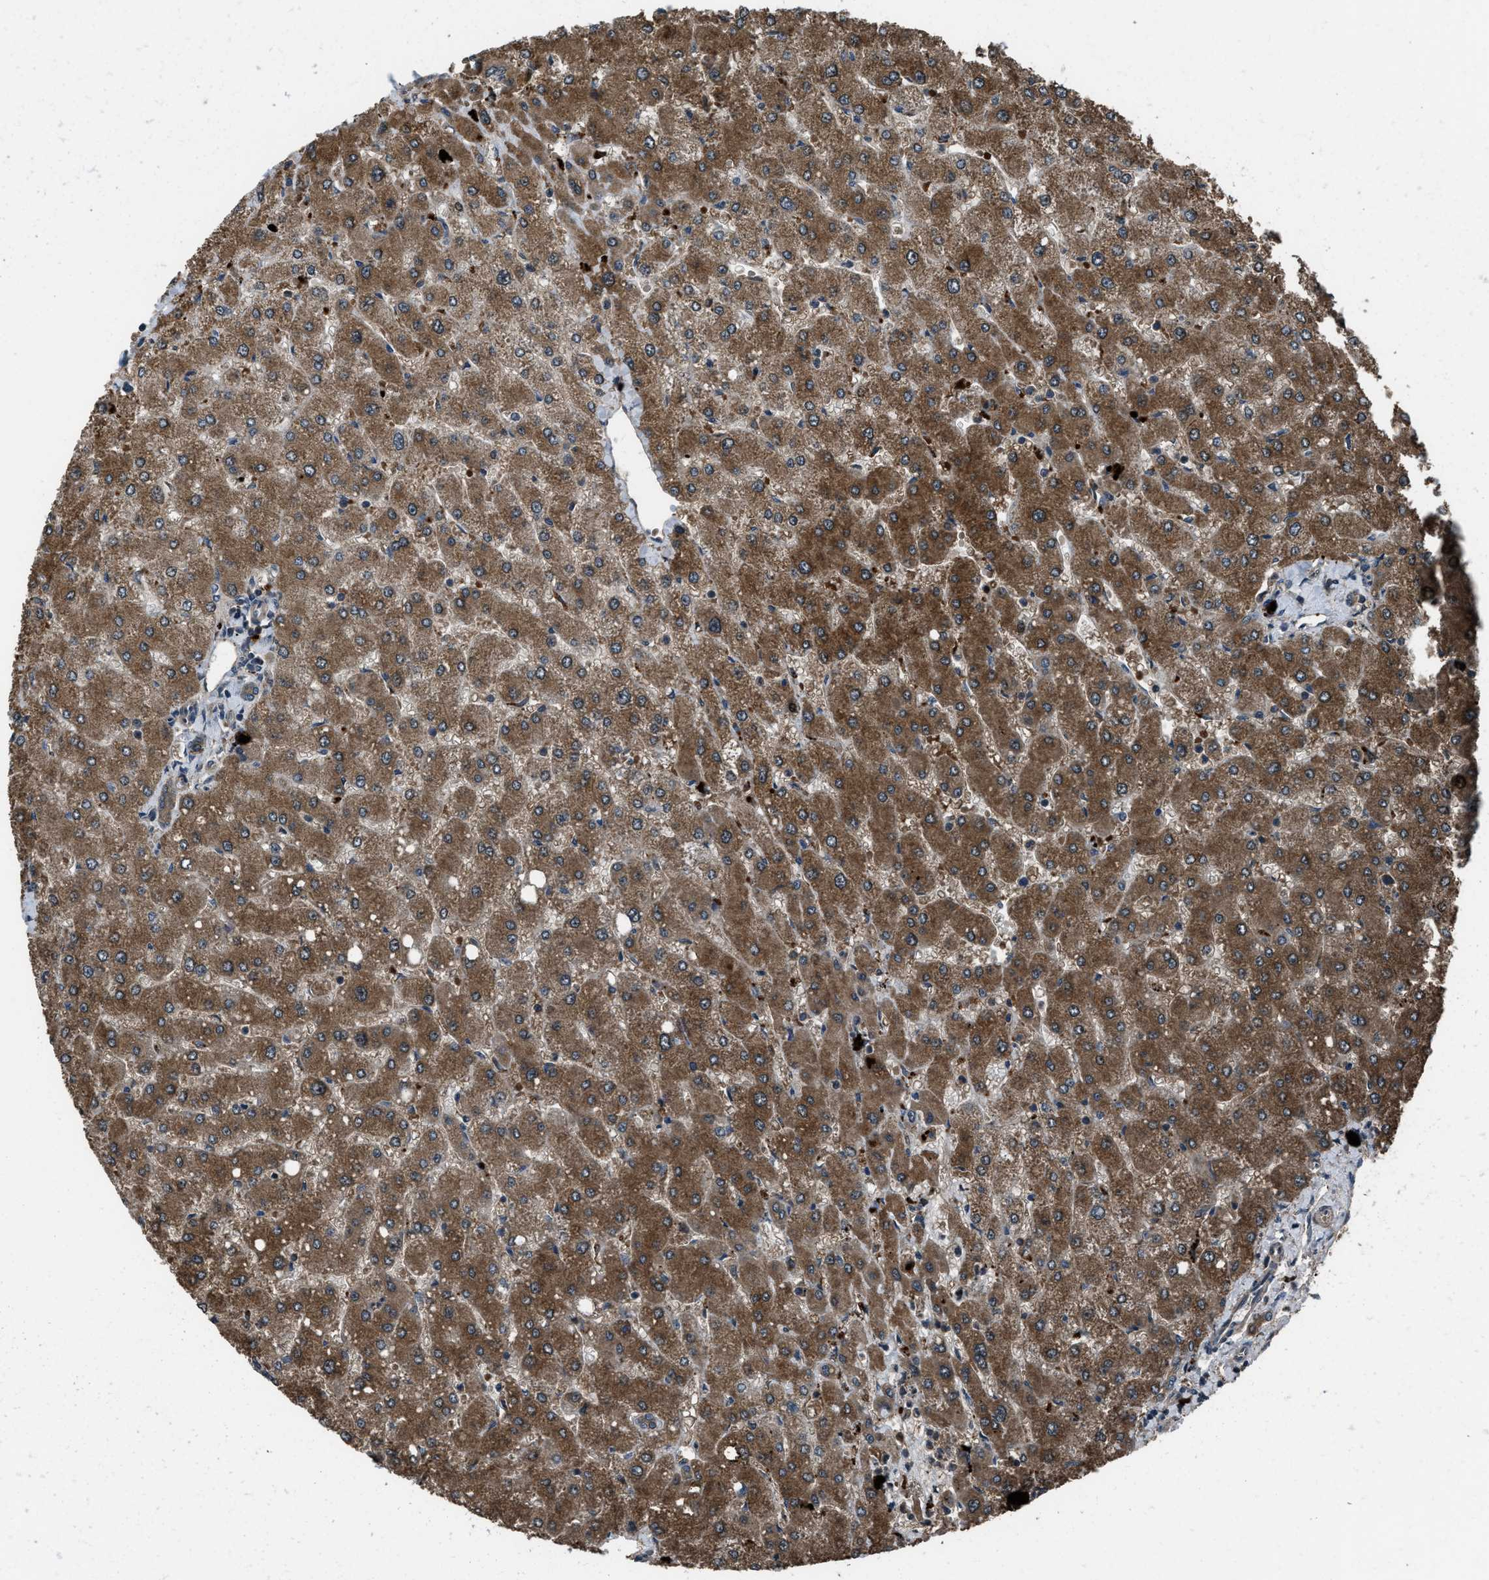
{"staining": {"intensity": "moderate", "quantity": ">75%", "location": "cytoplasmic/membranous"}, "tissue": "liver", "cell_type": "Cholangiocytes", "image_type": "normal", "snomed": [{"axis": "morphology", "description": "Normal tissue, NOS"}, {"axis": "topography", "description": "Liver"}], "caption": "Cholangiocytes exhibit medium levels of moderate cytoplasmic/membranous expression in about >75% of cells in normal liver.", "gene": "IRAK4", "patient": {"sex": "male", "age": 55}}